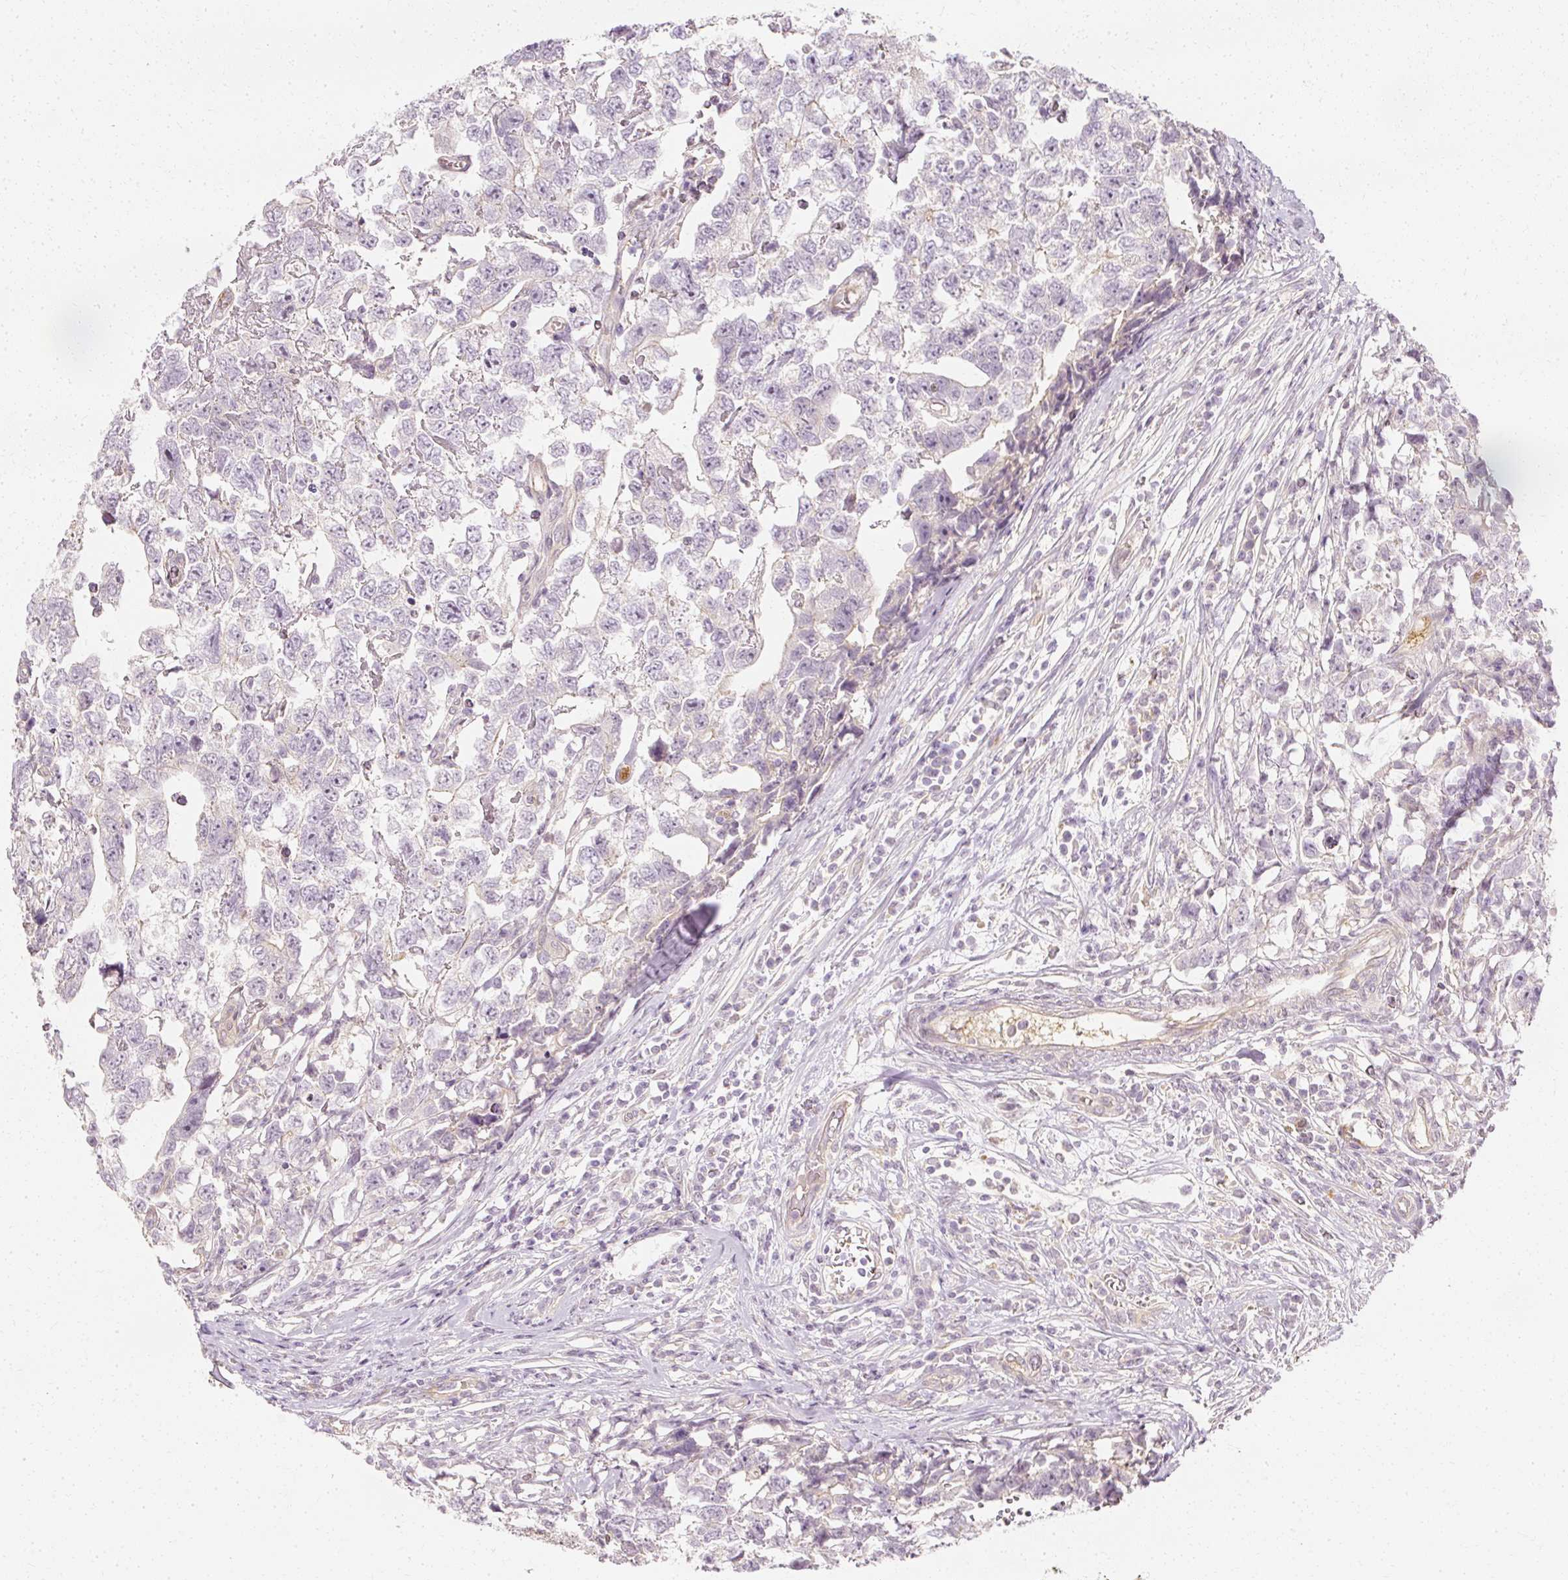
{"staining": {"intensity": "negative", "quantity": "none", "location": "none"}, "tissue": "testis cancer", "cell_type": "Tumor cells", "image_type": "cancer", "snomed": [{"axis": "morphology", "description": "Carcinoma, Embryonal, NOS"}, {"axis": "topography", "description": "Testis"}], "caption": "Photomicrograph shows no significant protein positivity in tumor cells of testis cancer (embryonal carcinoma).", "gene": "GNAQ", "patient": {"sex": "male", "age": 22}}